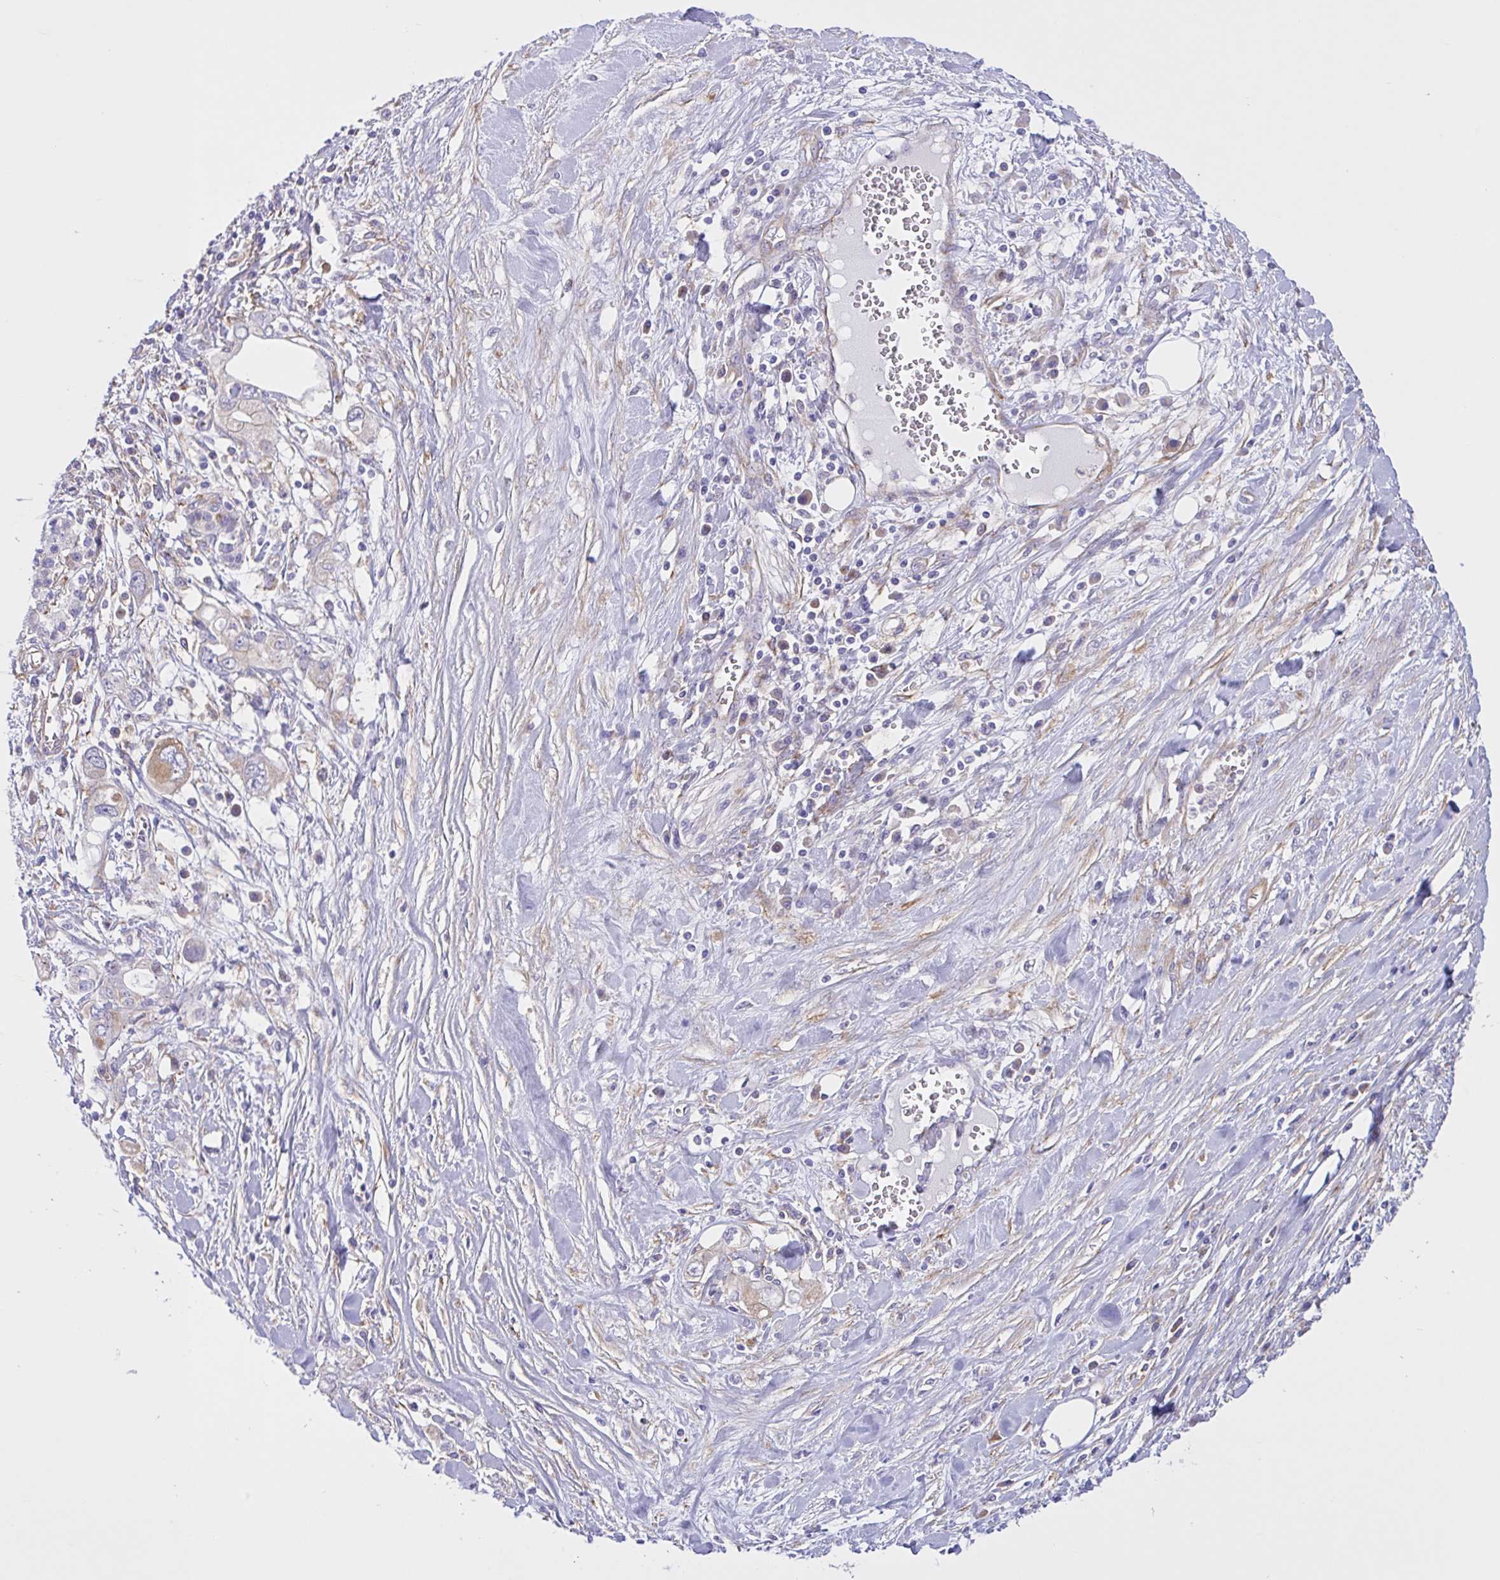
{"staining": {"intensity": "moderate", "quantity": "<25%", "location": "cytoplasmic/membranous"}, "tissue": "pancreatic cancer", "cell_type": "Tumor cells", "image_type": "cancer", "snomed": [{"axis": "morphology", "description": "Adenocarcinoma, NOS"}, {"axis": "topography", "description": "Pancreas"}], "caption": "Immunohistochemistry image of neoplastic tissue: adenocarcinoma (pancreatic) stained using IHC reveals low levels of moderate protein expression localized specifically in the cytoplasmic/membranous of tumor cells, appearing as a cytoplasmic/membranous brown color.", "gene": "OR51M1", "patient": {"sex": "female", "age": 56}}